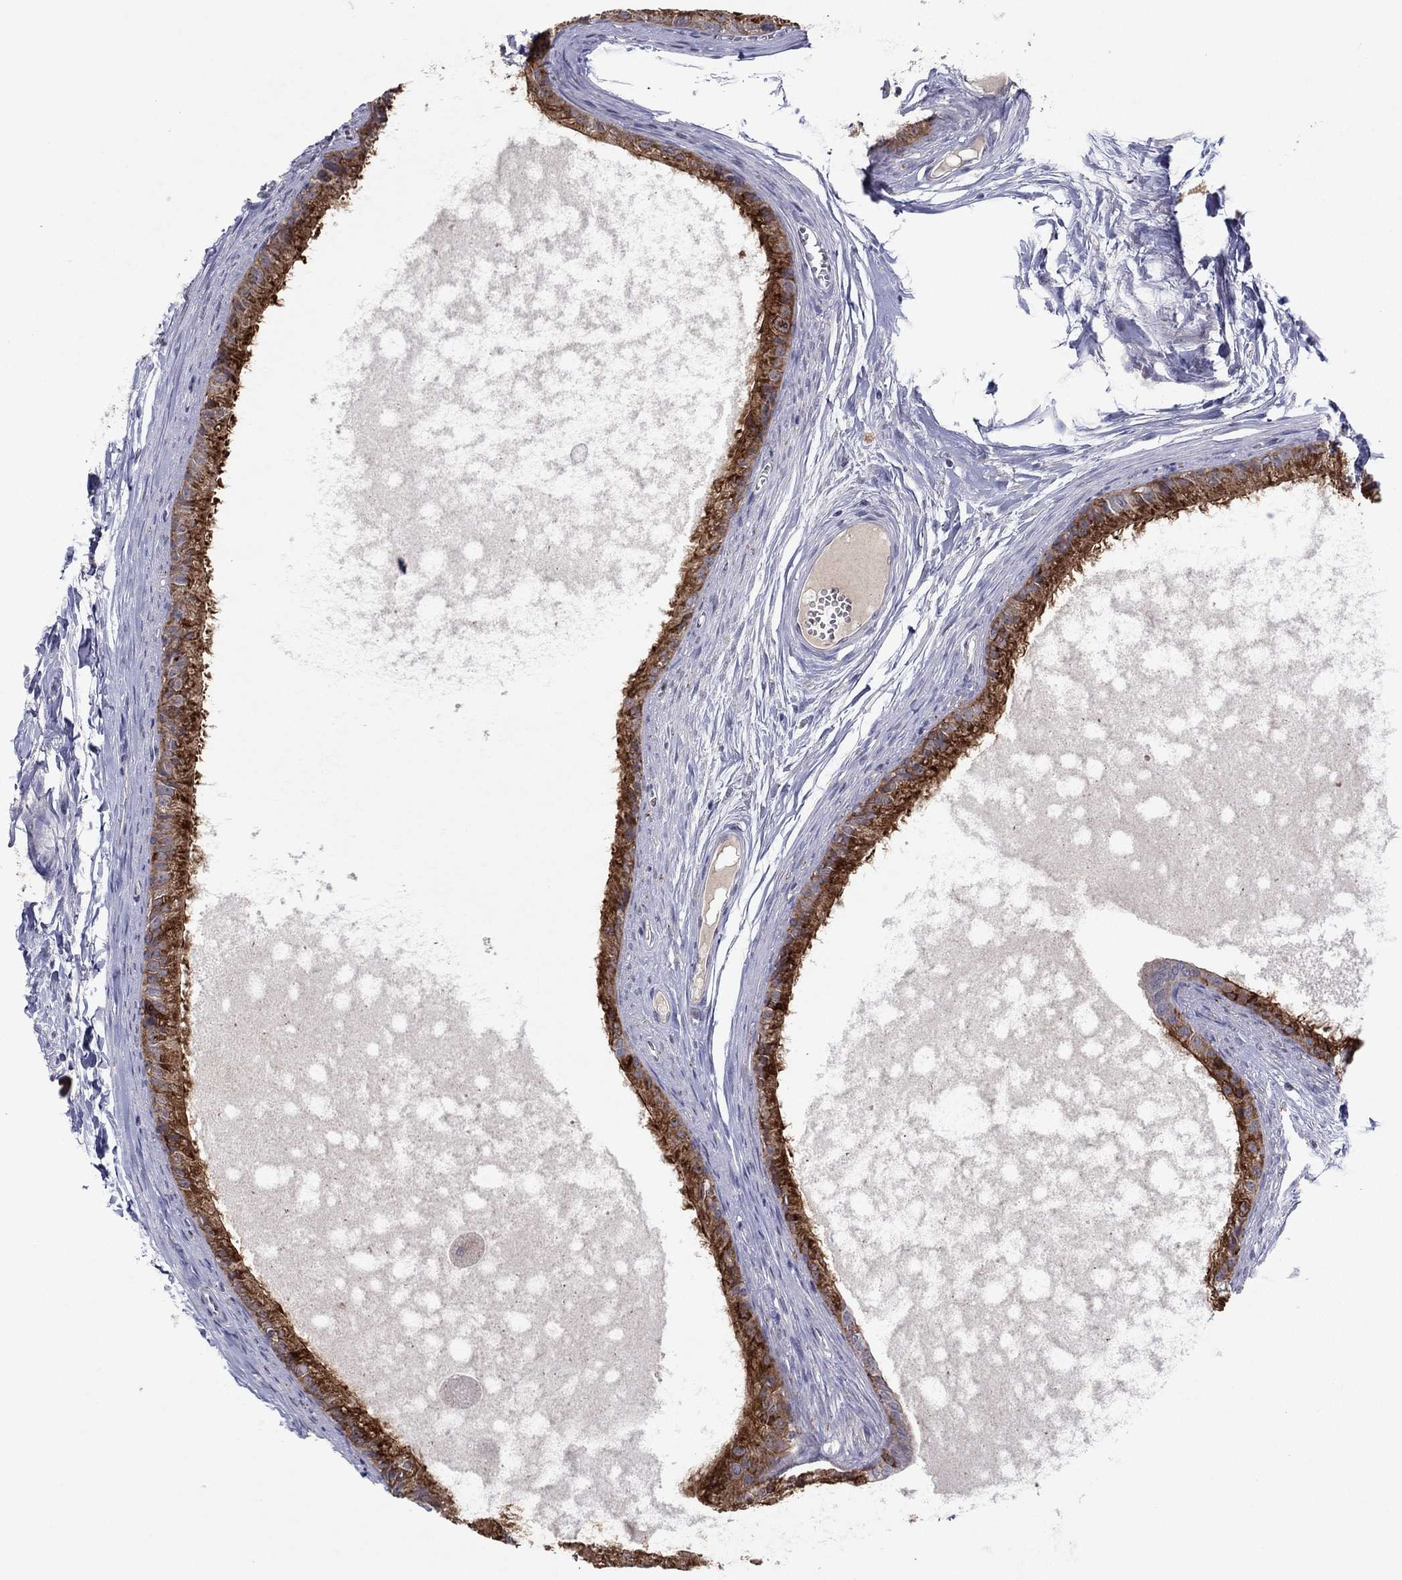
{"staining": {"intensity": "strong", "quantity": ">75%", "location": "cytoplasmic/membranous"}, "tissue": "epididymis", "cell_type": "Glandular cells", "image_type": "normal", "snomed": [{"axis": "morphology", "description": "Normal tissue, NOS"}, {"axis": "topography", "description": "Epididymis"}], "caption": "Immunohistochemistry (IHC) (DAB (3,3'-diaminobenzidine)) staining of normal epididymis exhibits strong cytoplasmic/membranous protein staining in about >75% of glandular cells. (IHC, brightfield microscopy, high magnification).", "gene": "CRACDL", "patient": {"sex": "male", "age": 51}}